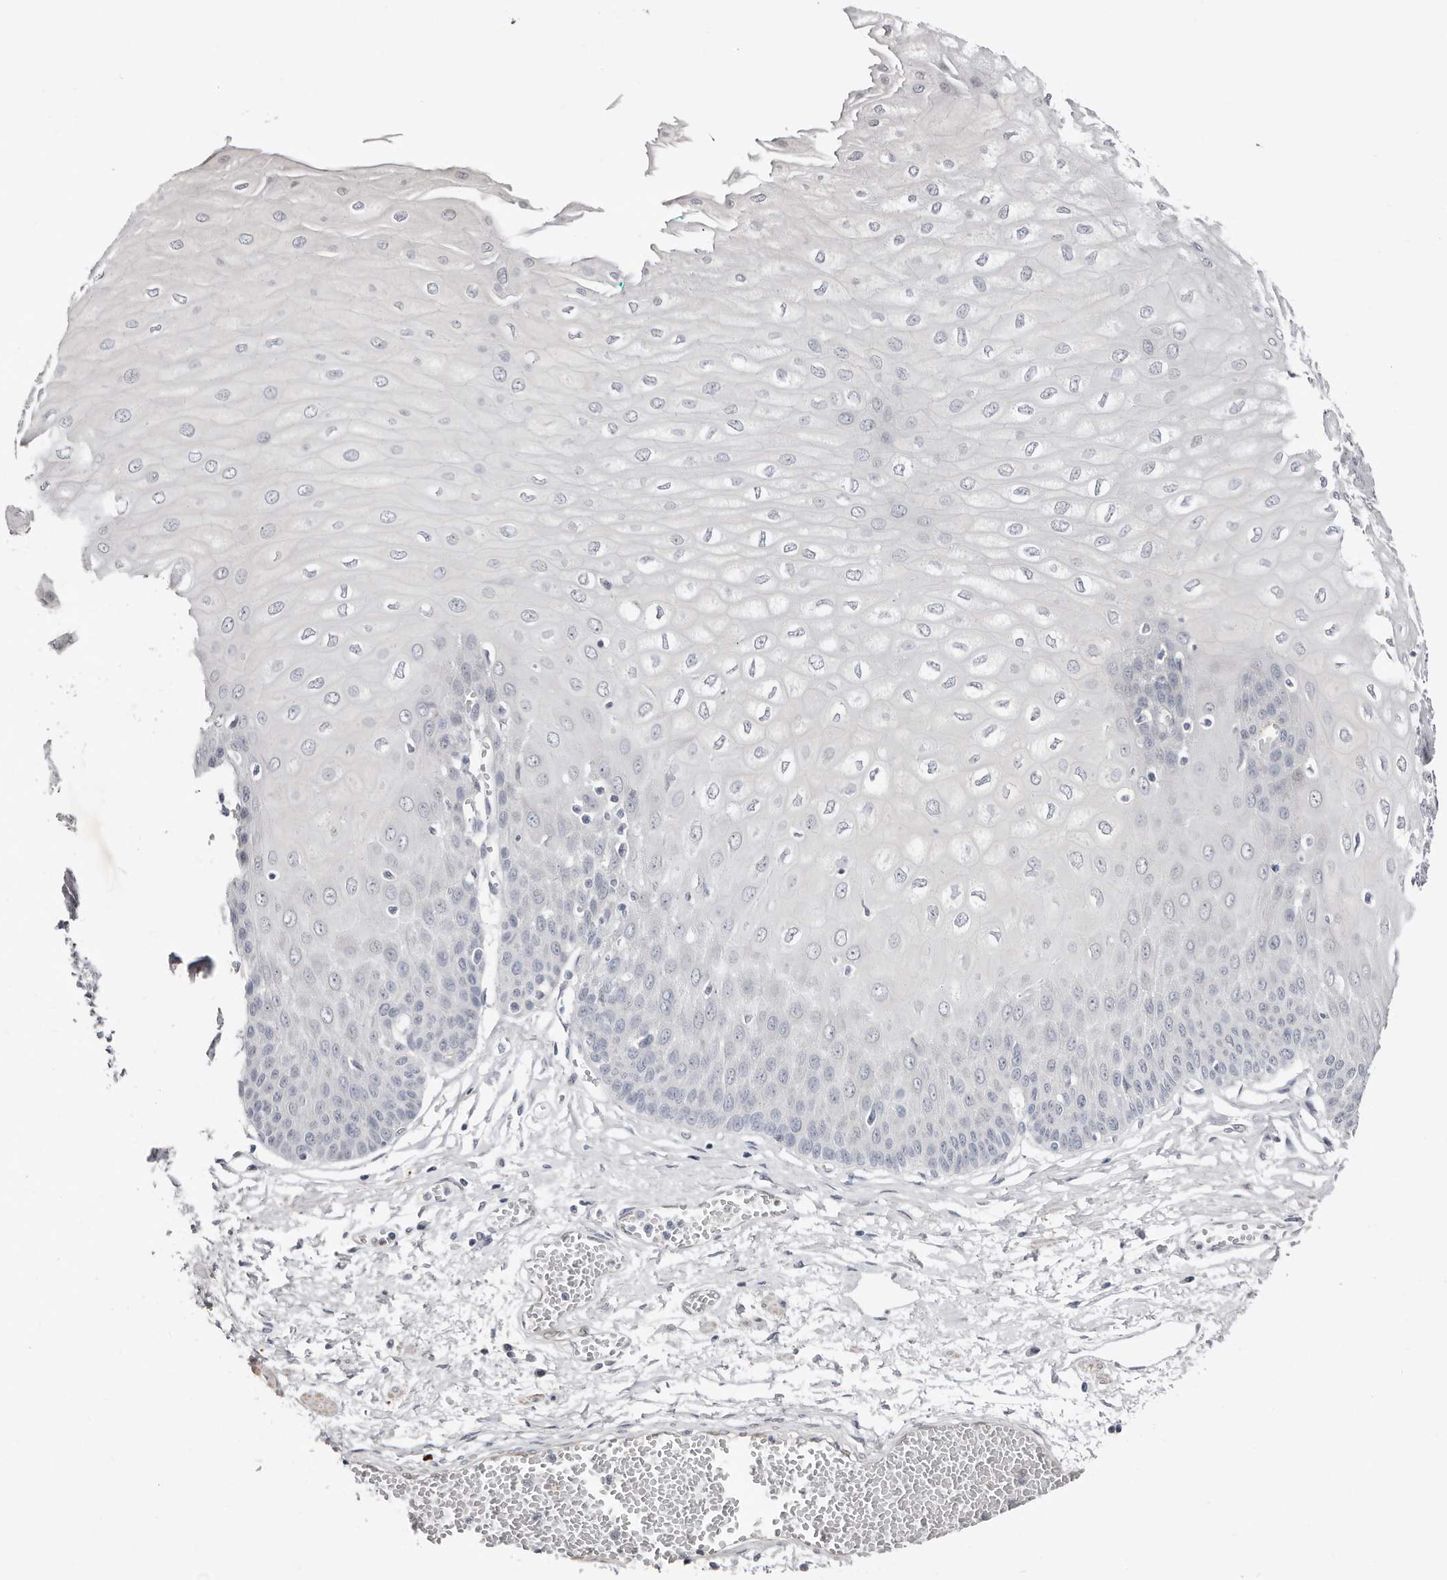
{"staining": {"intensity": "negative", "quantity": "none", "location": "none"}, "tissue": "esophagus", "cell_type": "Squamous epithelial cells", "image_type": "normal", "snomed": [{"axis": "morphology", "description": "Normal tissue, NOS"}, {"axis": "topography", "description": "Esophagus"}], "caption": "A high-resolution image shows IHC staining of benign esophagus, which shows no significant expression in squamous epithelial cells. (Immunohistochemistry, brightfield microscopy, high magnification).", "gene": "ASRGL1", "patient": {"sex": "male", "age": 60}}